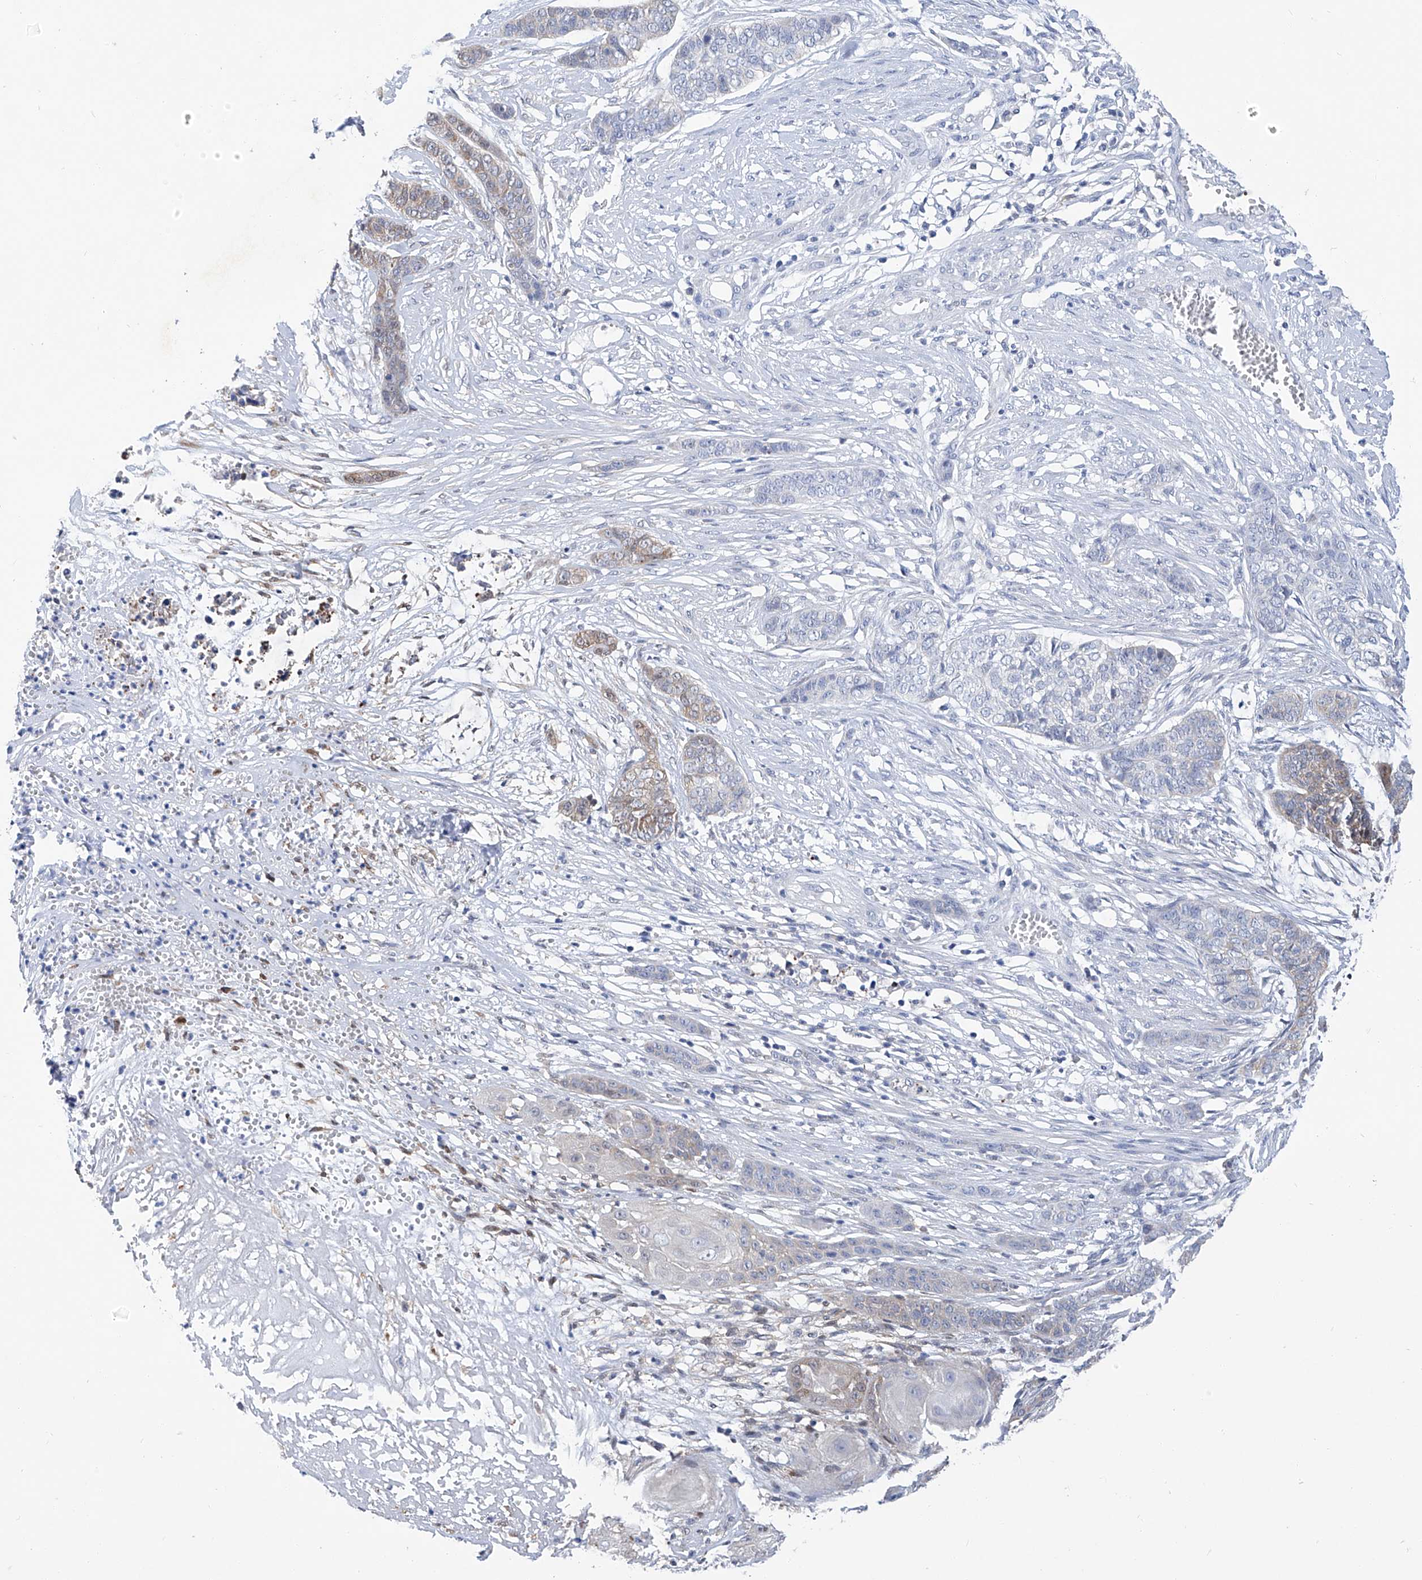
{"staining": {"intensity": "weak", "quantity": "25%-75%", "location": "cytoplasmic/membranous"}, "tissue": "skin cancer", "cell_type": "Tumor cells", "image_type": "cancer", "snomed": [{"axis": "morphology", "description": "Basal cell carcinoma"}, {"axis": "topography", "description": "Skin"}], "caption": "Human skin basal cell carcinoma stained for a protein (brown) displays weak cytoplasmic/membranous positive expression in approximately 25%-75% of tumor cells.", "gene": "UFL1", "patient": {"sex": "female", "age": 64}}